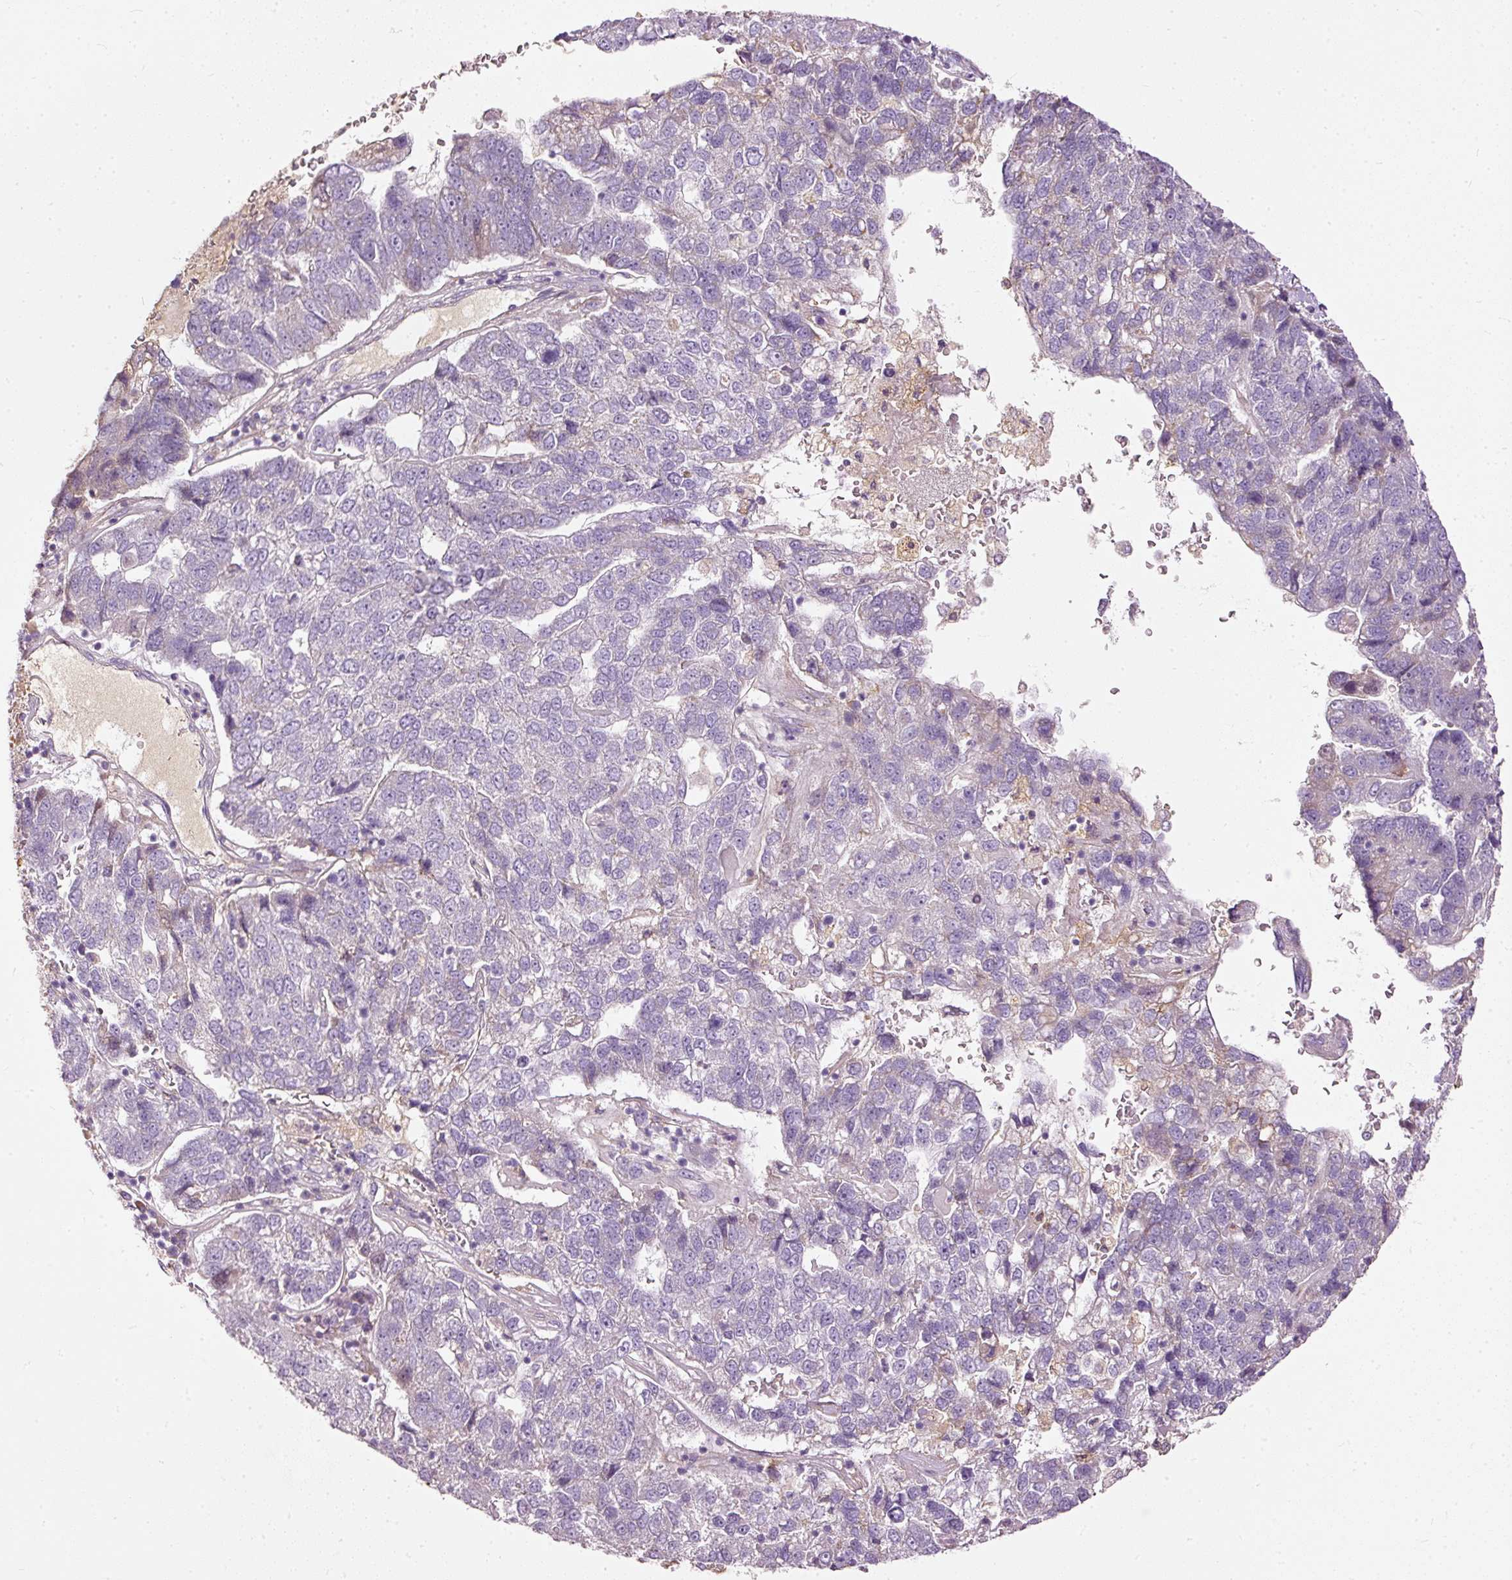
{"staining": {"intensity": "negative", "quantity": "none", "location": "none"}, "tissue": "pancreatic cancer", "cell_type": "Tumor cells", "image_type": "cancer", "snomed": [{"axis": "morphology", "description": "Adenocarcinoma, NOS"}, {"axis": "topography", "description": "Pancreas"}], "caption": "Pancreatic adenocarcinoma was stained to show a protein in brown. There is no significant positivity in tumor cells. (Brightfield microscopy of DAB immunohistochemistry at high magnification).", "gene": "PAQR9", "patient": {"sex": "female", "age": 61}}